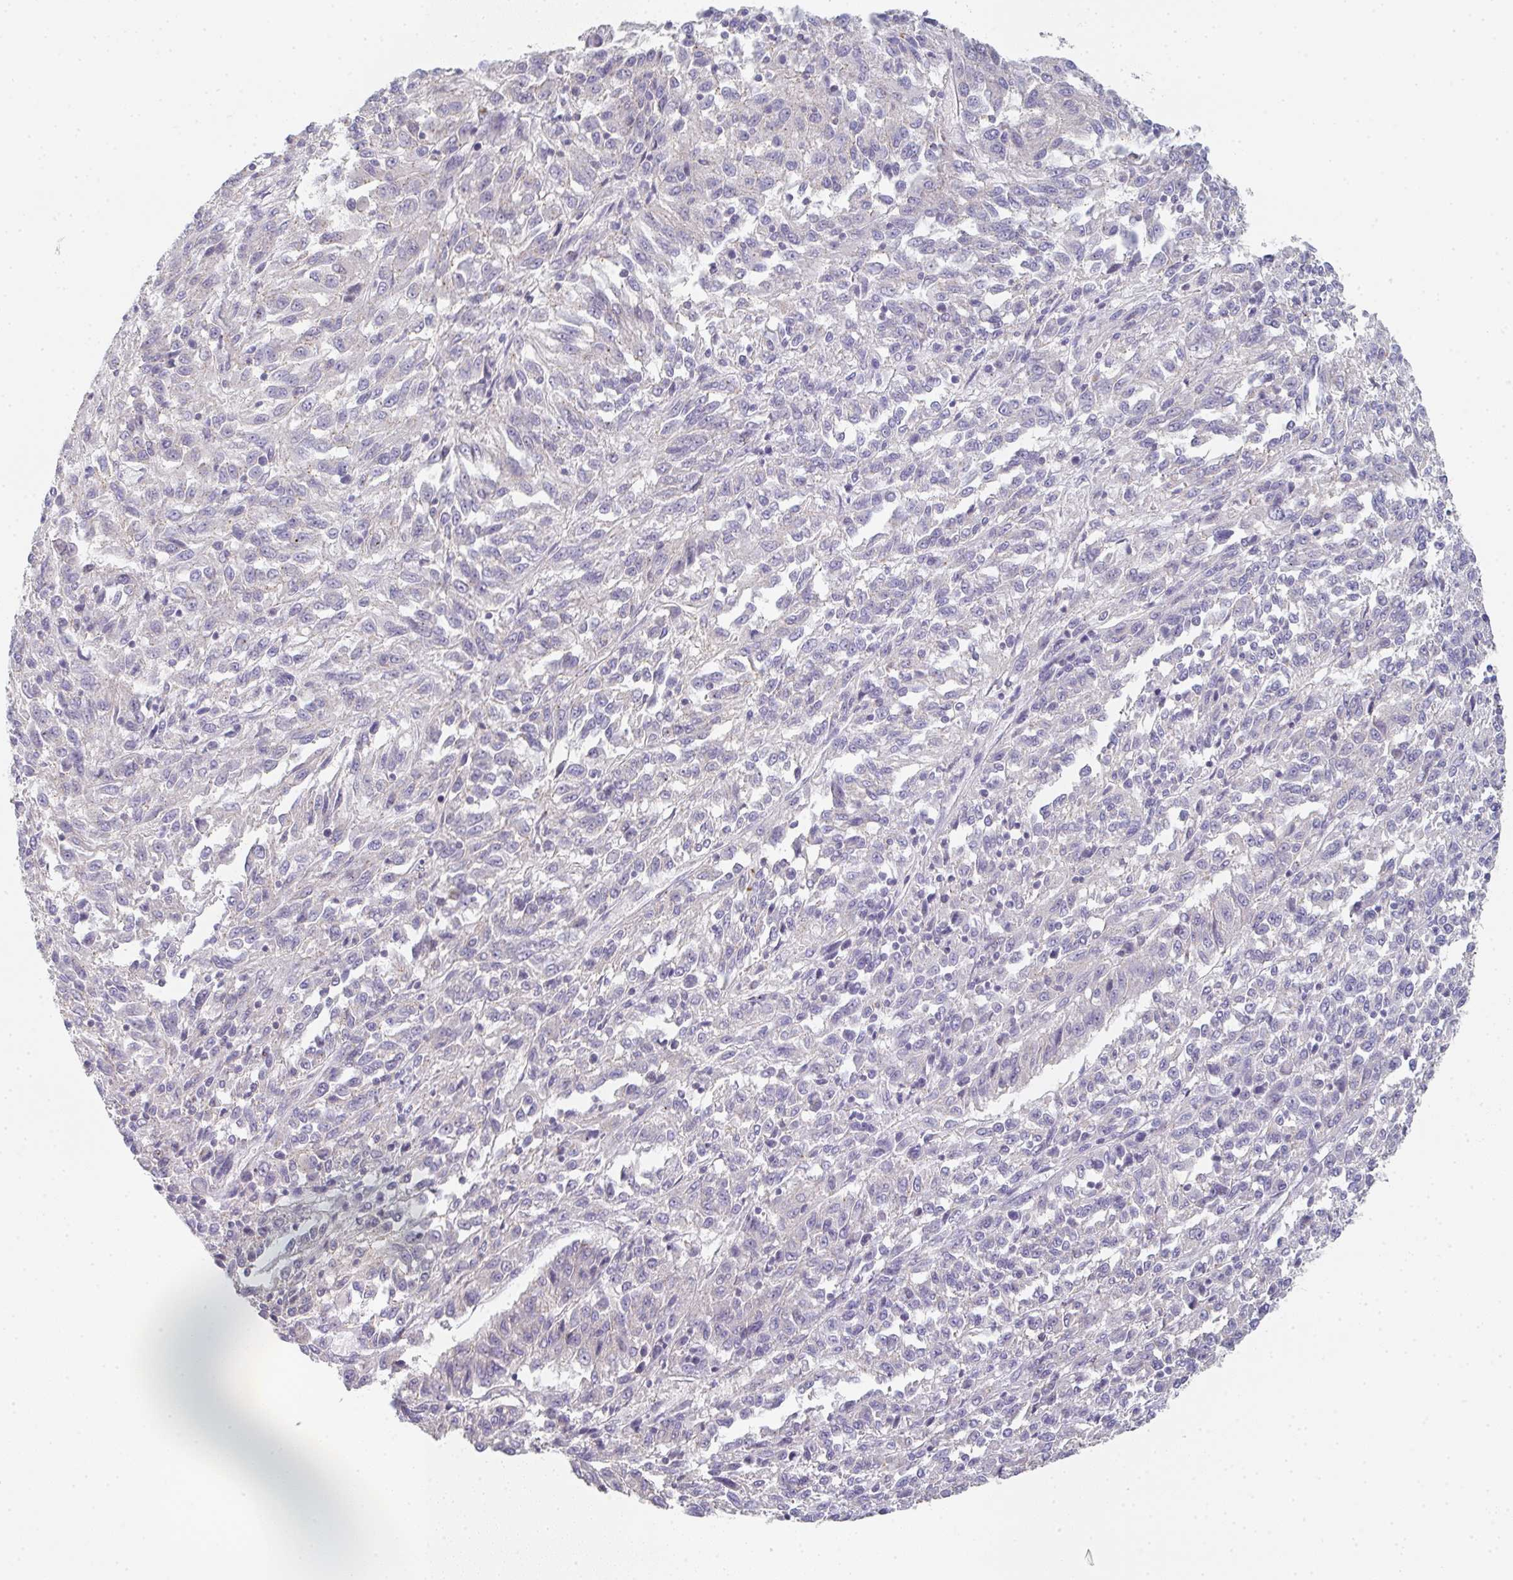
{"staining": {"intensity": "negative", "quantity": "none", "location": "none"}, "tissue": "melanoma", "cell_type": "Tumor cells", "image_type": "cancer", "snomed": [{"axis": "morphology", "description": "Malignant melanoma, Metastatic site"}, {"axis": "topography", "description": "Lung"}], "caption": "This is an immunohistochemistry image of human melanoma. There is no positivity in tumor cells.", "gene": "CHMP5", "patient": {"sex": "male", "age": 64}}